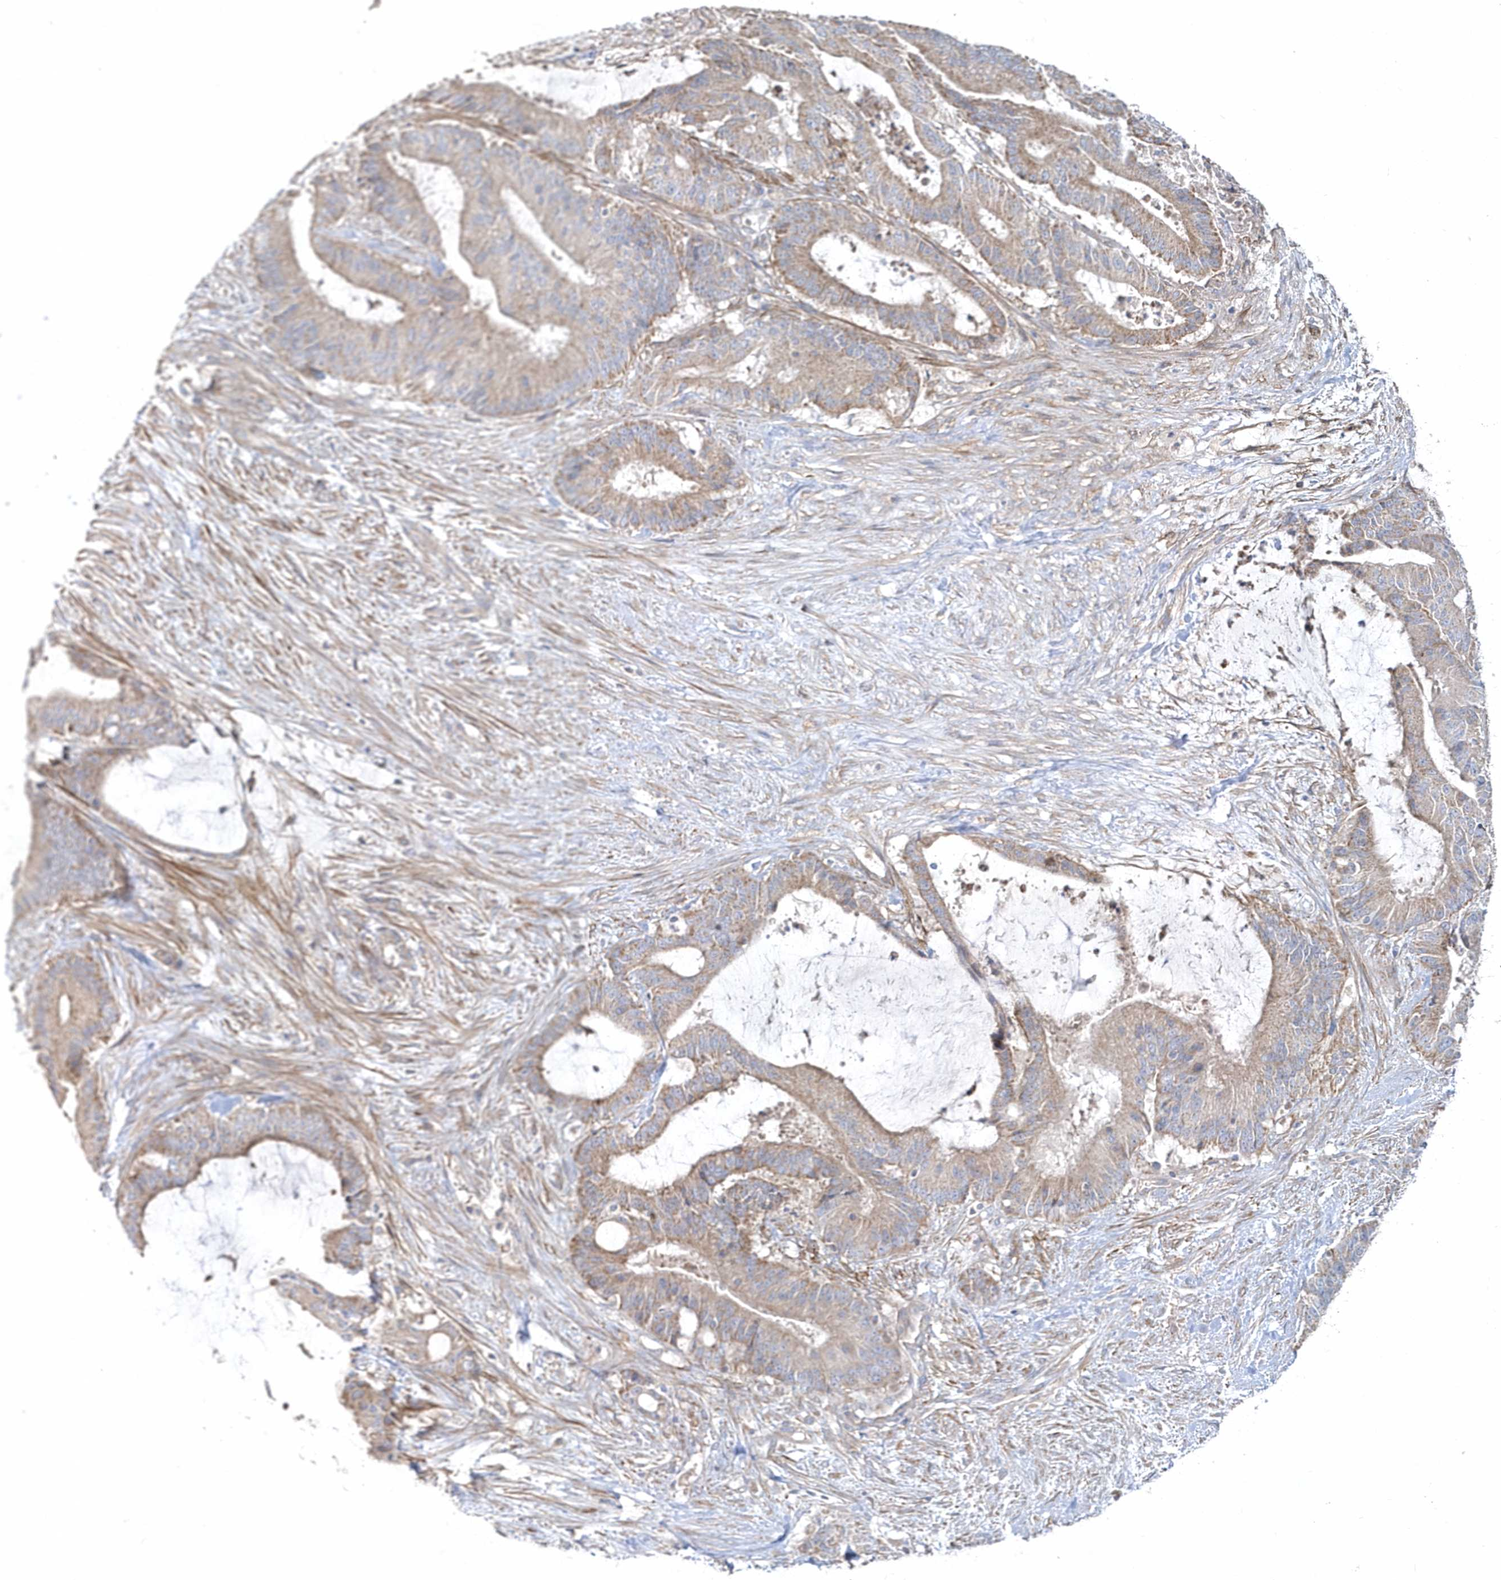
{"staining": {"intensity": "weak", "quantity": "25%-75%", "location": "cytoplasmic/membranous"}, "tissue": "liver cancer", "cell_type": "Tumor cells", "image_type": "cancer", "snomed": [{"axis": "morphology", "description": "Normal tissue, NOS"}, {"axis": "morphology", "description": "Cholangiocarcinoma"}, {"axis": "topography", "description": "Liver"}, {"axis": "topography", "description": "Peripheral nerve tissue"}], "caption": "This micrograph demonstrates cholangiocarcinoma (liver) stained with IHC to label a protein in brown. The cytoplasmic/membranous of tumor cells show weak positivity for the protein. Nuclei are counter-stained blue.", "gene": "LEXM", "patient": {"sex": "female", "age": 73}}